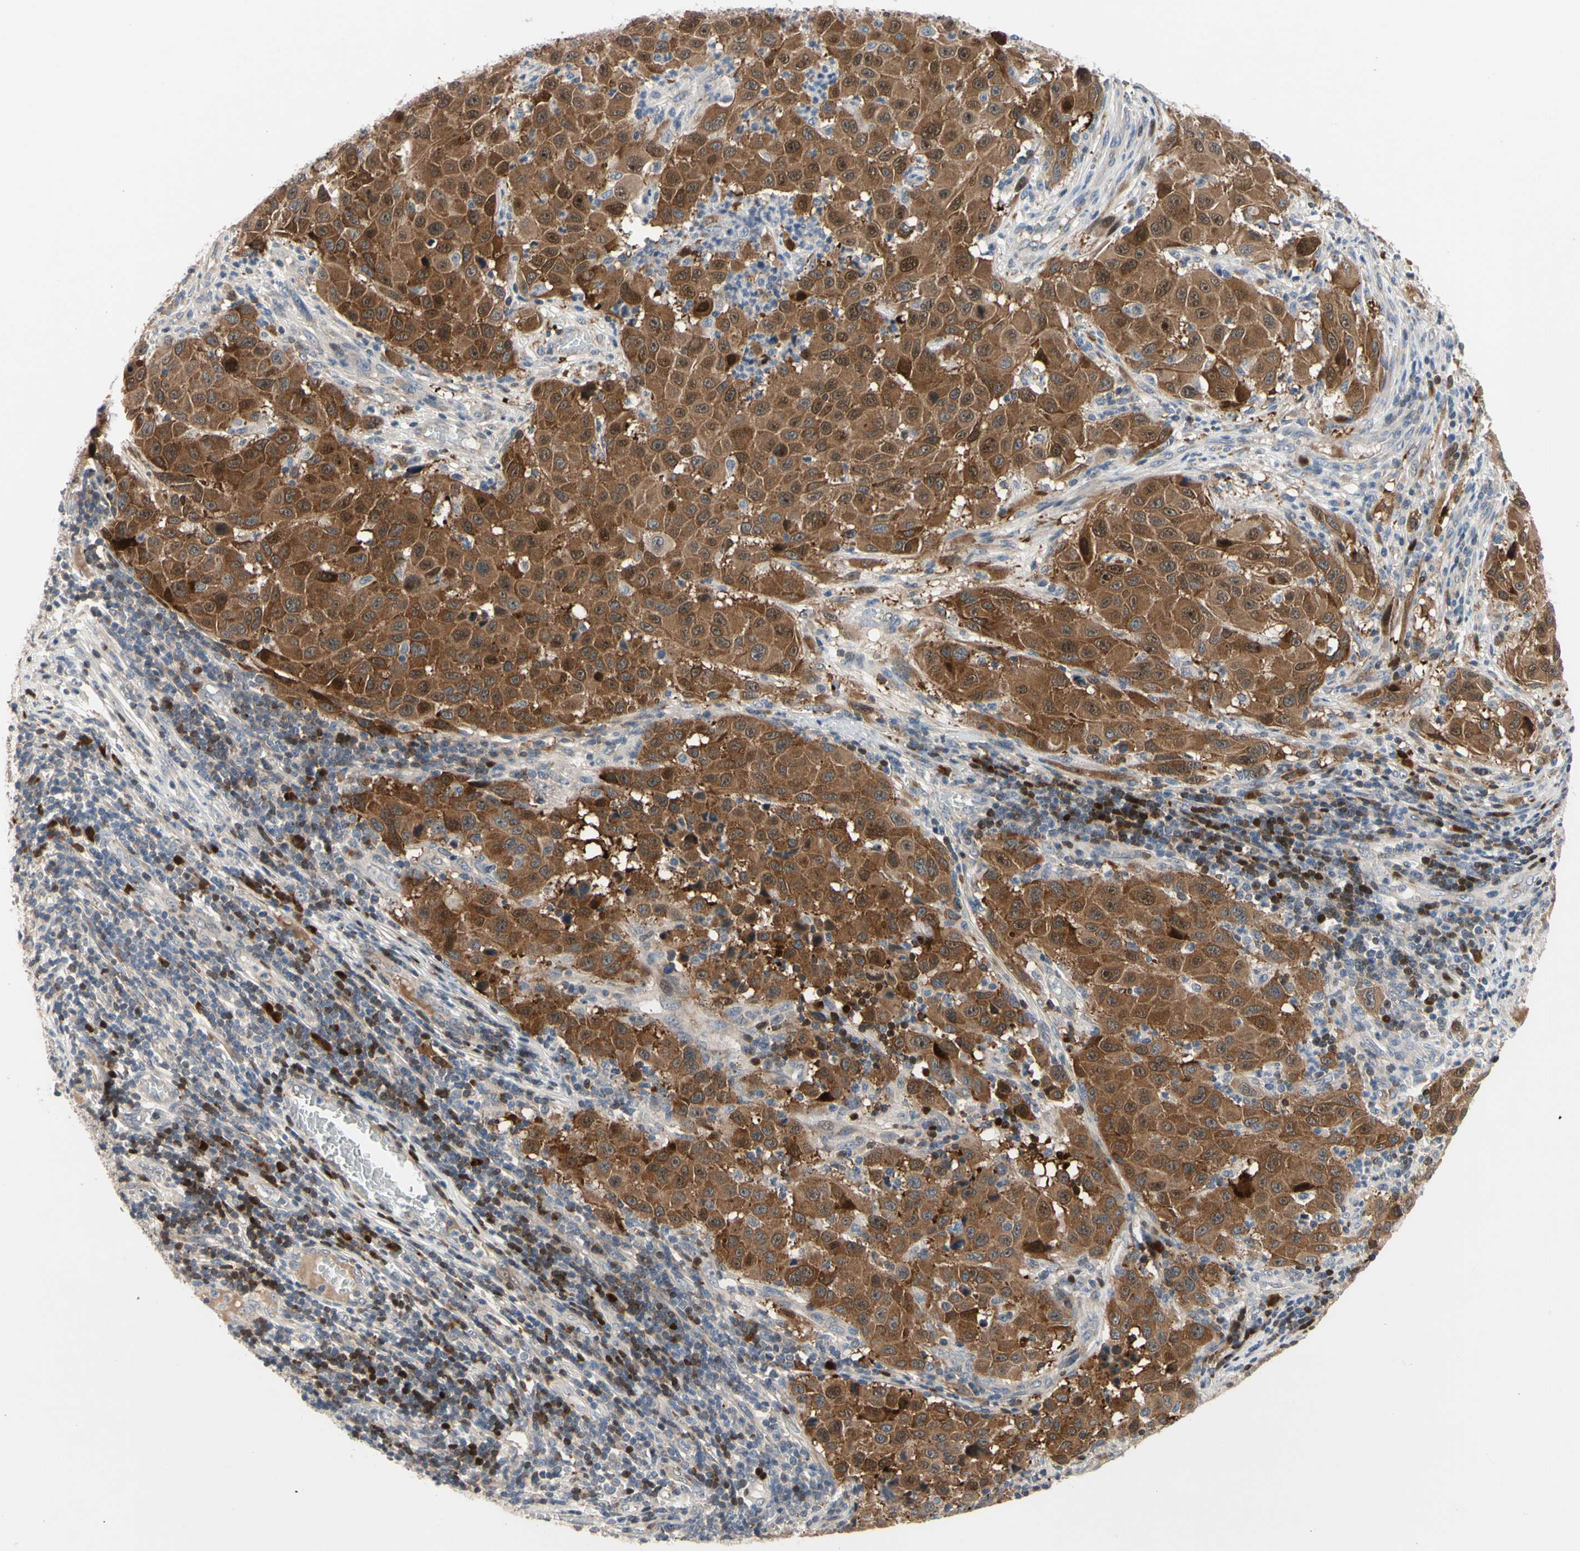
{"staining": {"intensity": "strong", "quantity": ">75%", "location": "cytoplasmic/membranous,nuclear"}, "tissue": "melanoma", "cell_type": "Tumor cells", "image_type": "cancer", "snomed": [{"axis": "morphology", "description": "Malignant melanoma, Metastatic site"}, {"axis": "topography", "description": "Lymph node"}], "caption": "Strong cytoplasmic/membranous and nuclear staining for a protein is present in about >75% of tumor cells of malignant melanoma (metastatic site) using IHC.", "gene": "HMGCR", "patient": {"sex": "male", "age": 61}}